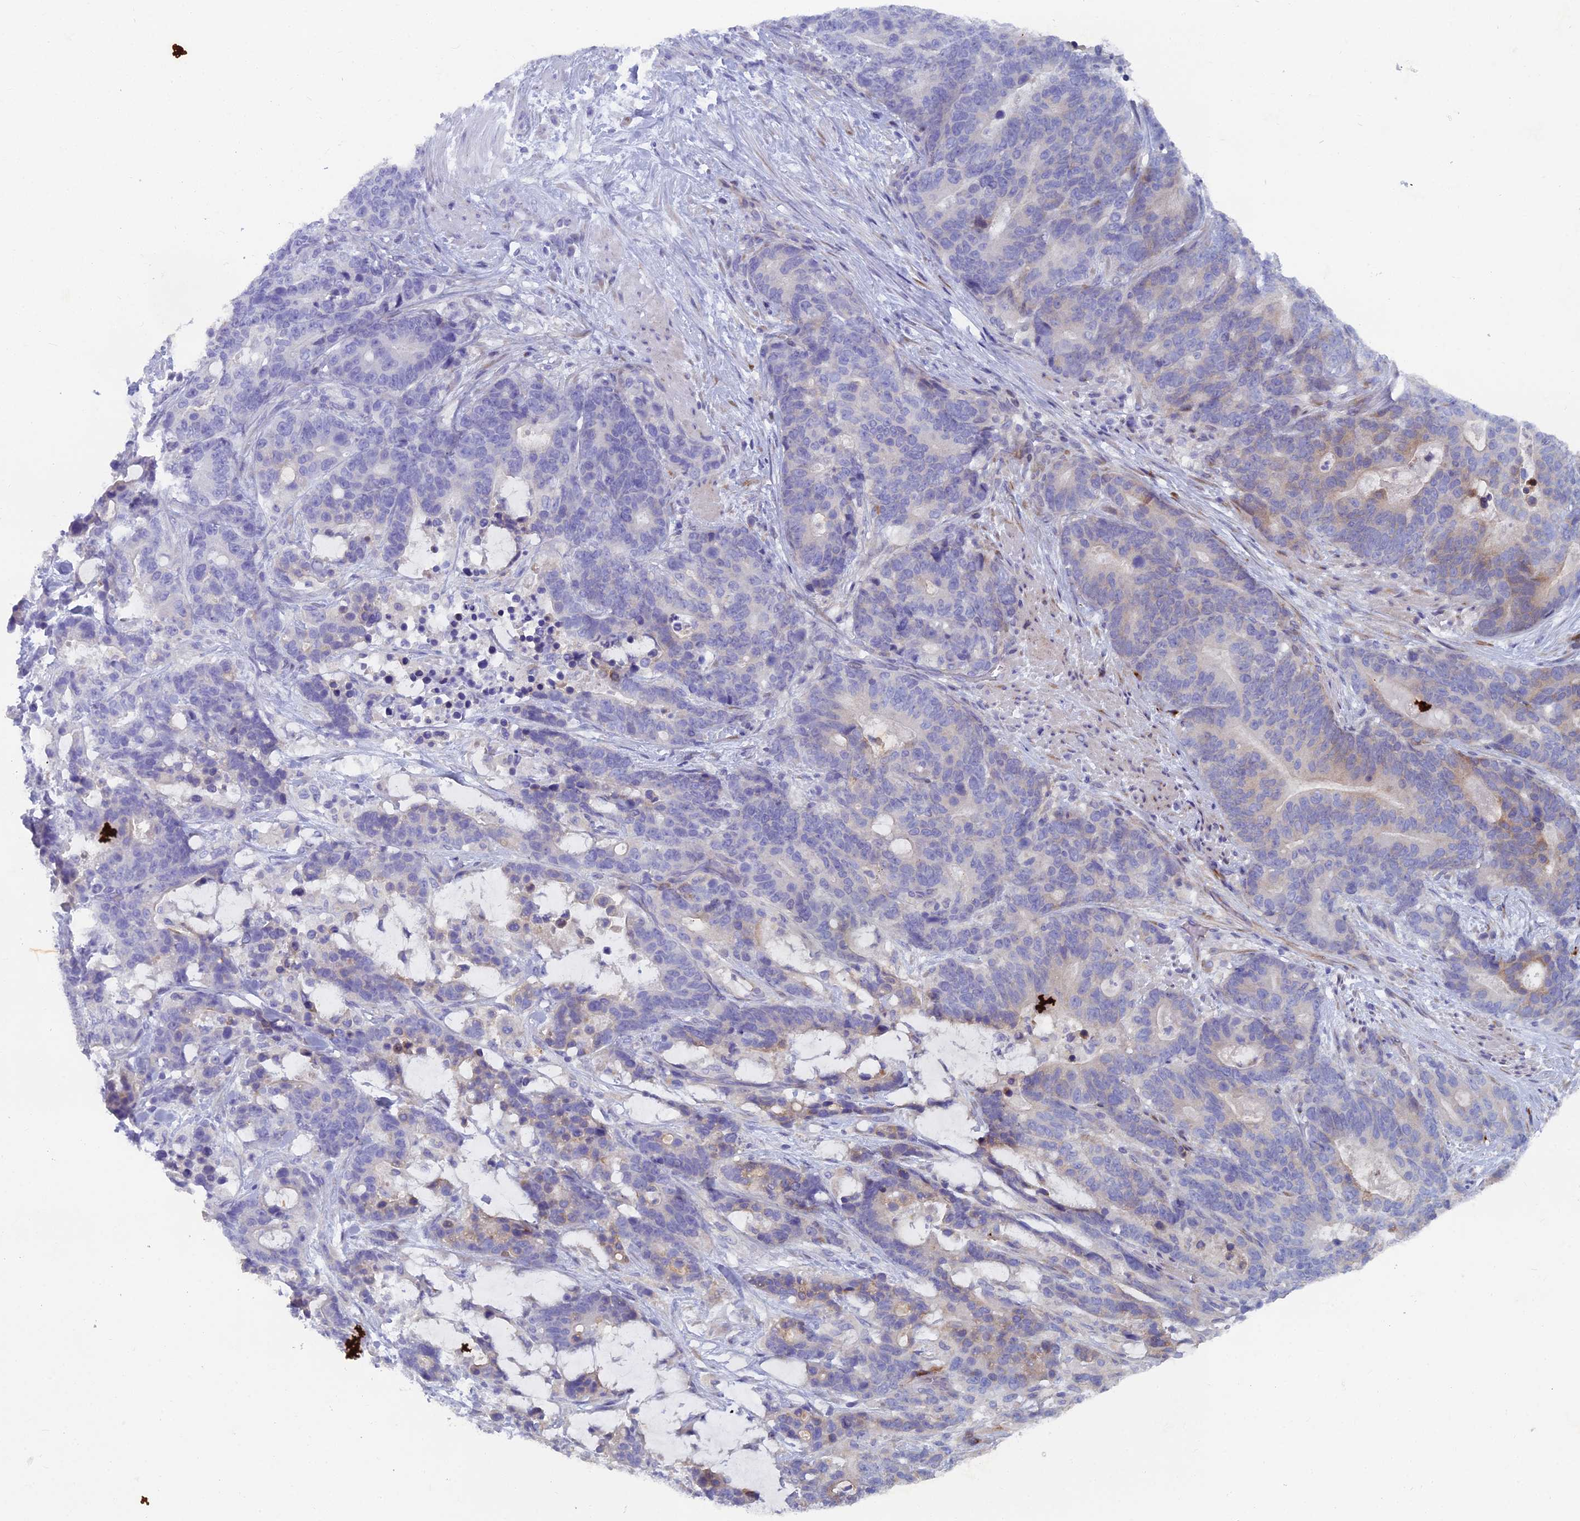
{"staining": {"intensity": "moderate", "quantity": "<25%", "location": "cytoplasmic/membranous"}, "tissue": "stomach cancer", "cell_type": "Tumor cells", "image_type": "cancer", "snomed": [{"axis": "morphology", "description": "Adenocarcinoma, NOS"}, {"axis": "topography", "description": "Stomach"}], "caption": "Protein expression analysis of human stomach adenocarcinoma reveals moderate cytoplasmic/membranous expression in about <25% of tumor cells. (Brightfield microscopy of DAB IHC at high magnification).", "gene": "B9D2", "patient": {"sex": "female", "age": 76}}